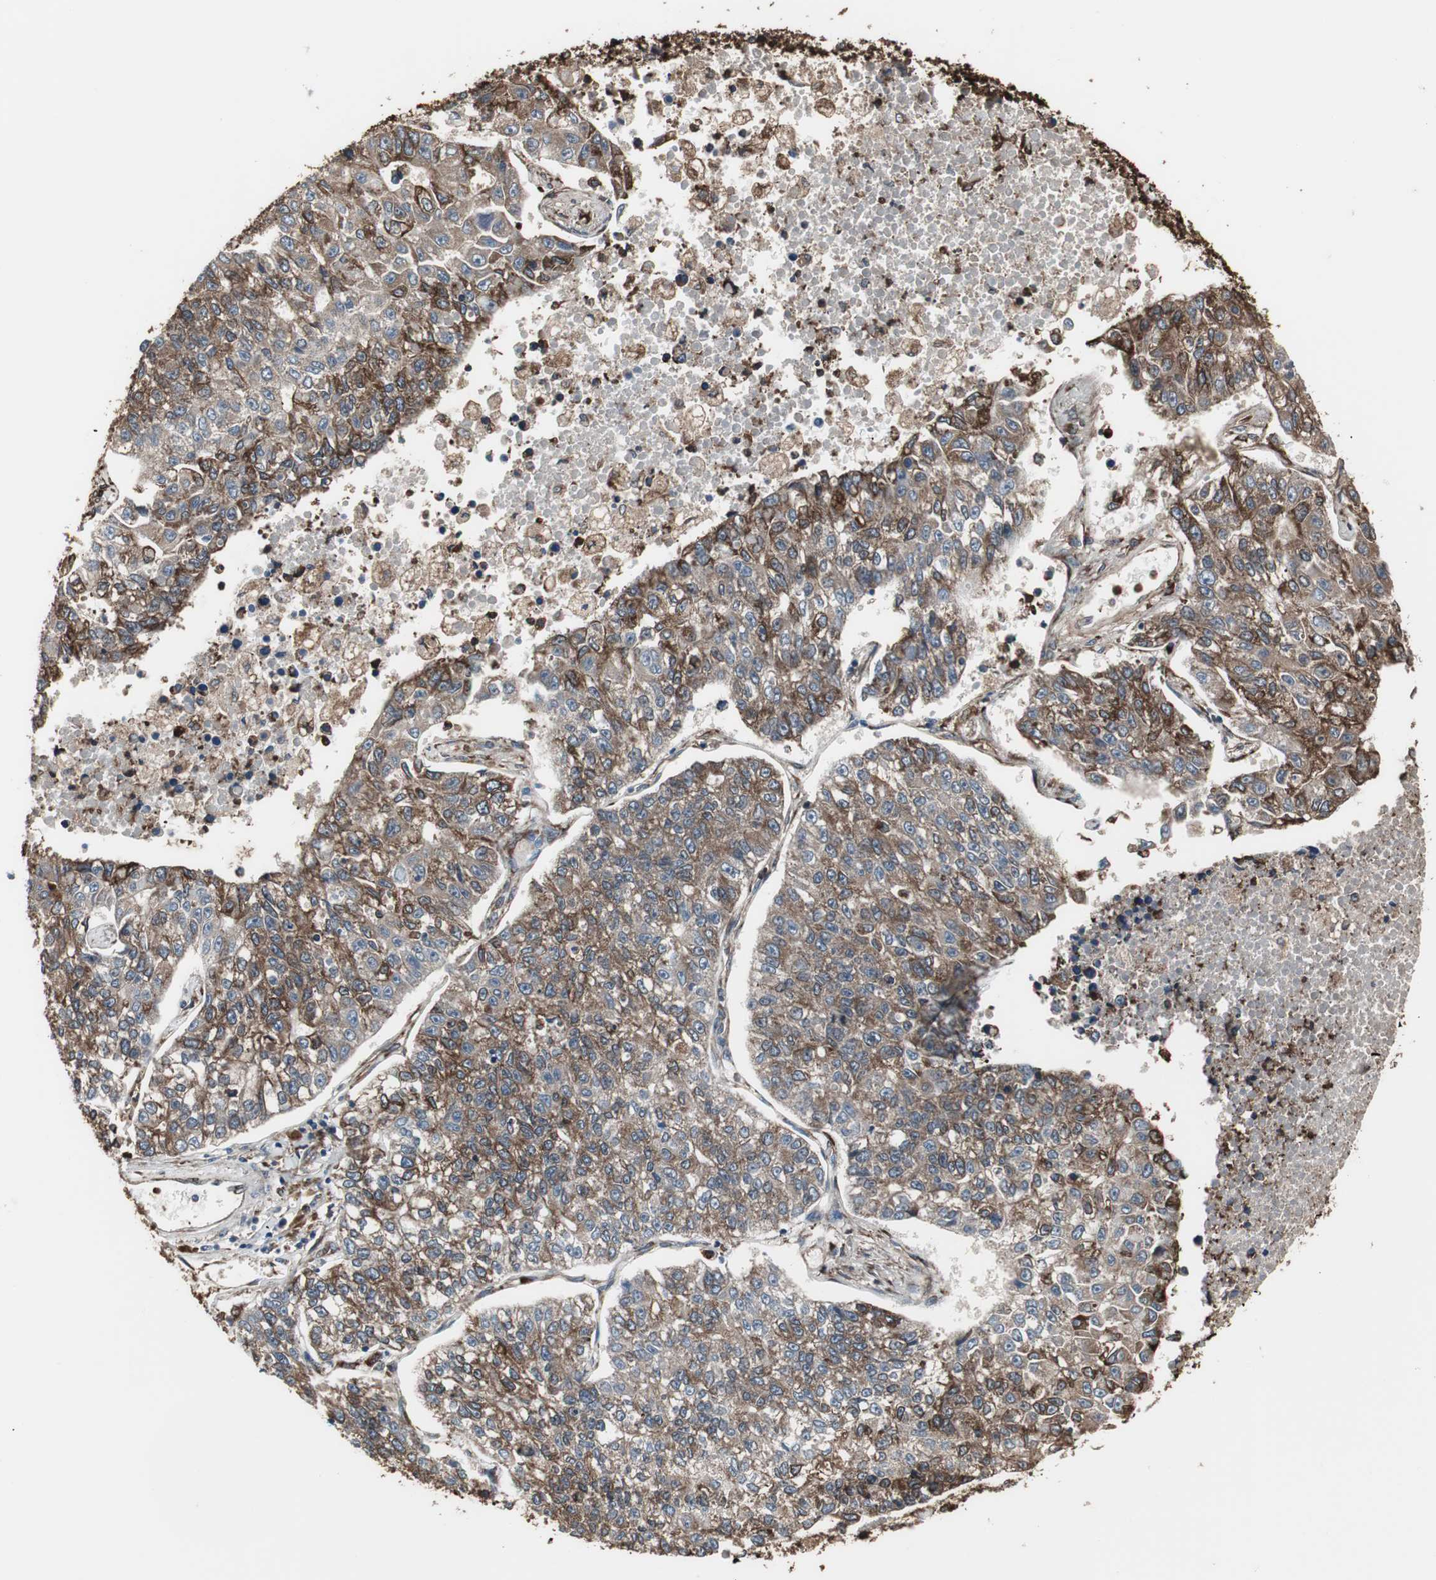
{"staining": {"intensity": "moderate", "quantity": ">75%", "location": "cytoplasmic/membranous"}, "tissue": "lung cancer", "cell_type": "Tumor cells", "image_type": "cancer", "snomed": [{"axis": "morphology", "description": "Adenocarcinoma, NOS"}, {"axis": "topography", "description": "Lung"}], "caption": "Approximately >75% of tumor cells in human adenocarcinoma (lung) exhibit moderate cytoplasmic/membranous protein expression as visualized by brown immunohistochemical staining.", "gene": "CALU", "patient": {"sex": "male", "age": 49}}